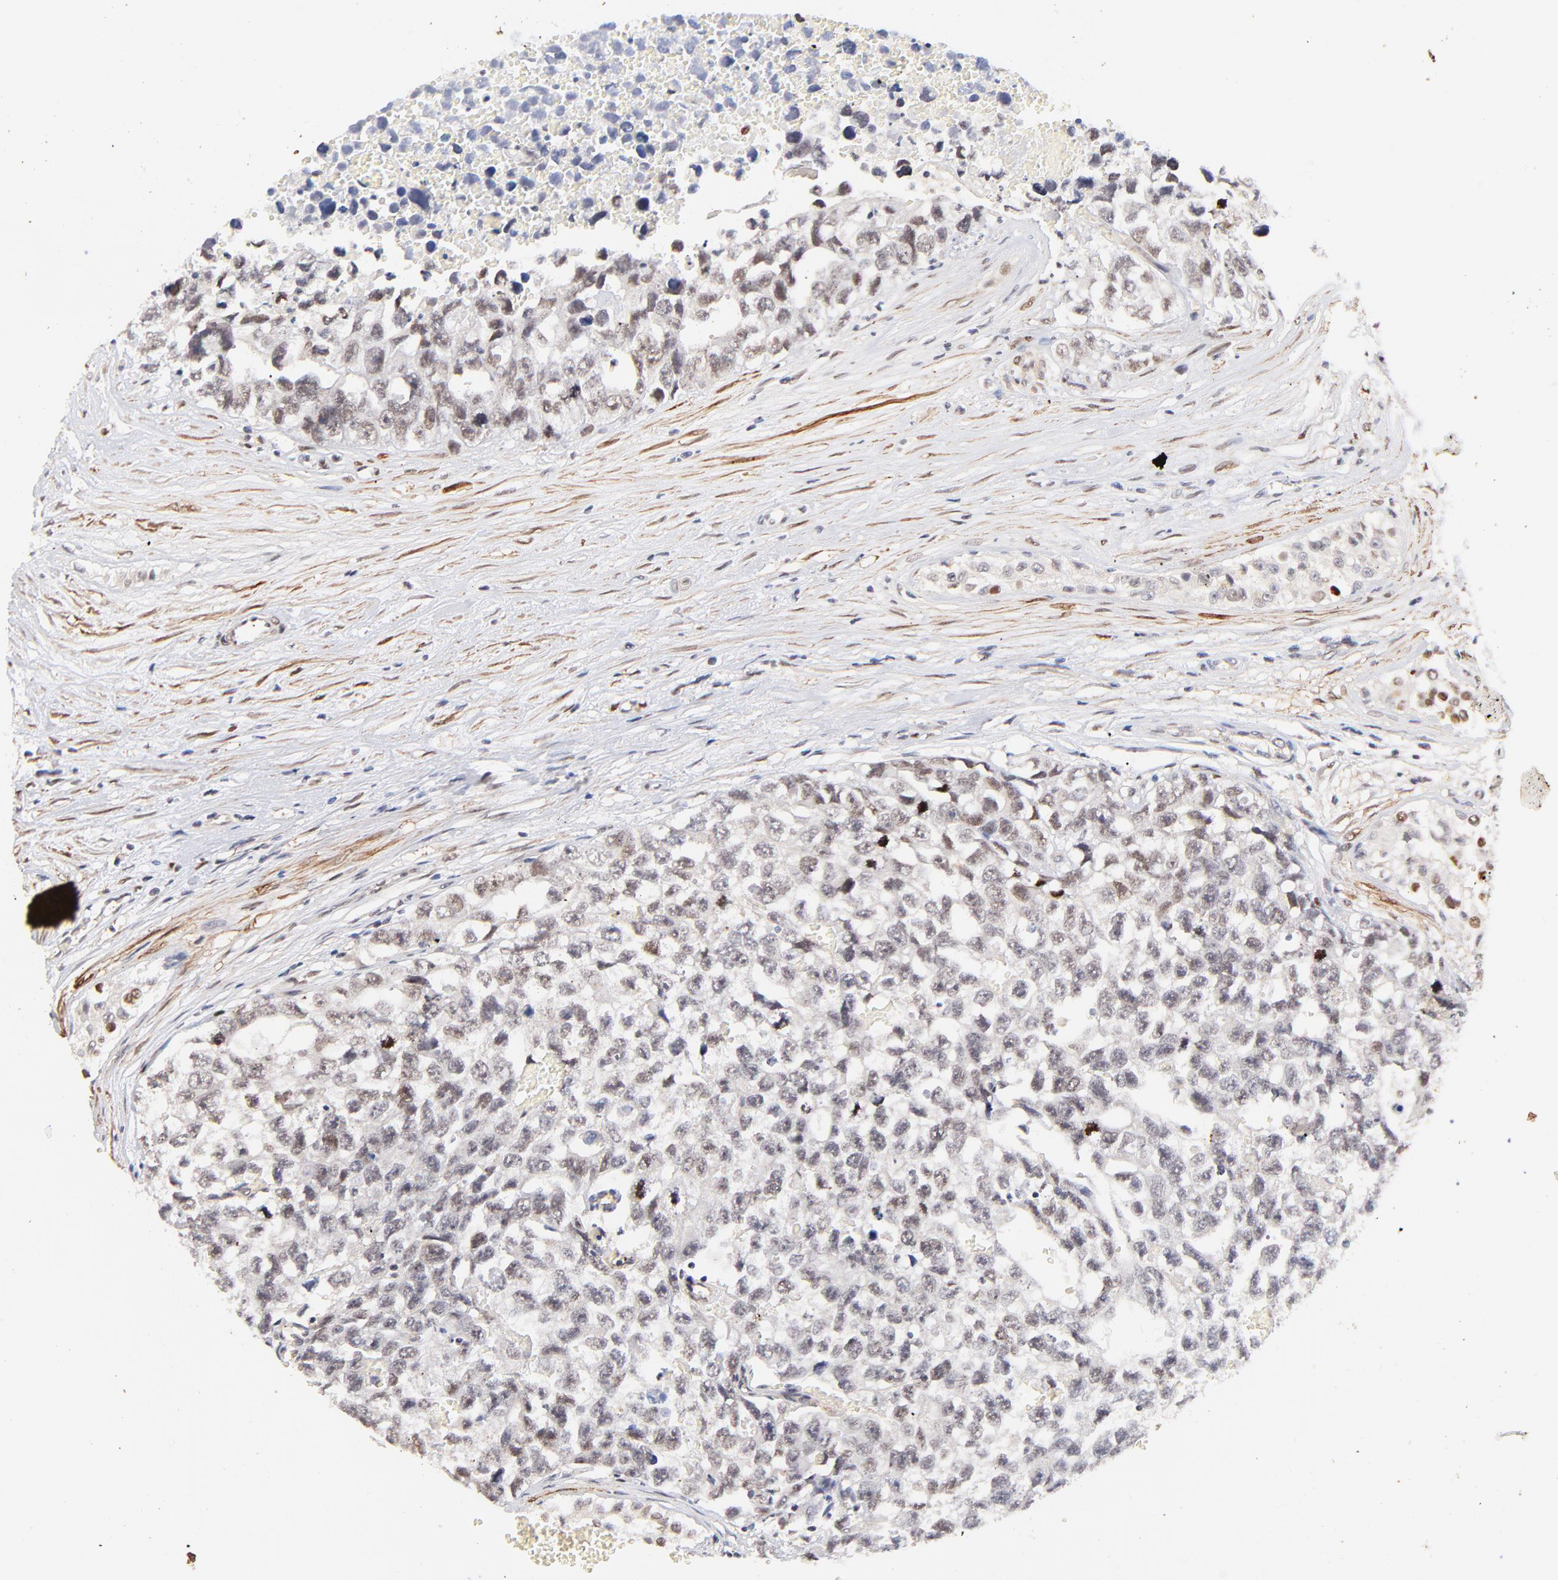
{"staining": {"intensity": "weak", "quantity": "25%-75%", "location": "nuclear"}, "tissue": "testis cancer", "cell_type": "Tumor cells", "image_type": "cancer", "snomed": [{"axis": "morphology", "description": "Carcinoma, Embryonal, NOS"}, {"axis": "topography", "description": "Testis"}], "caption": "Testis cancer (embryonal carcinoma) stained with a protein marker exhibits weak staining in tumor cells.", "gene": "ZFP92", "patient": {"sex": "male", "age": 31}}